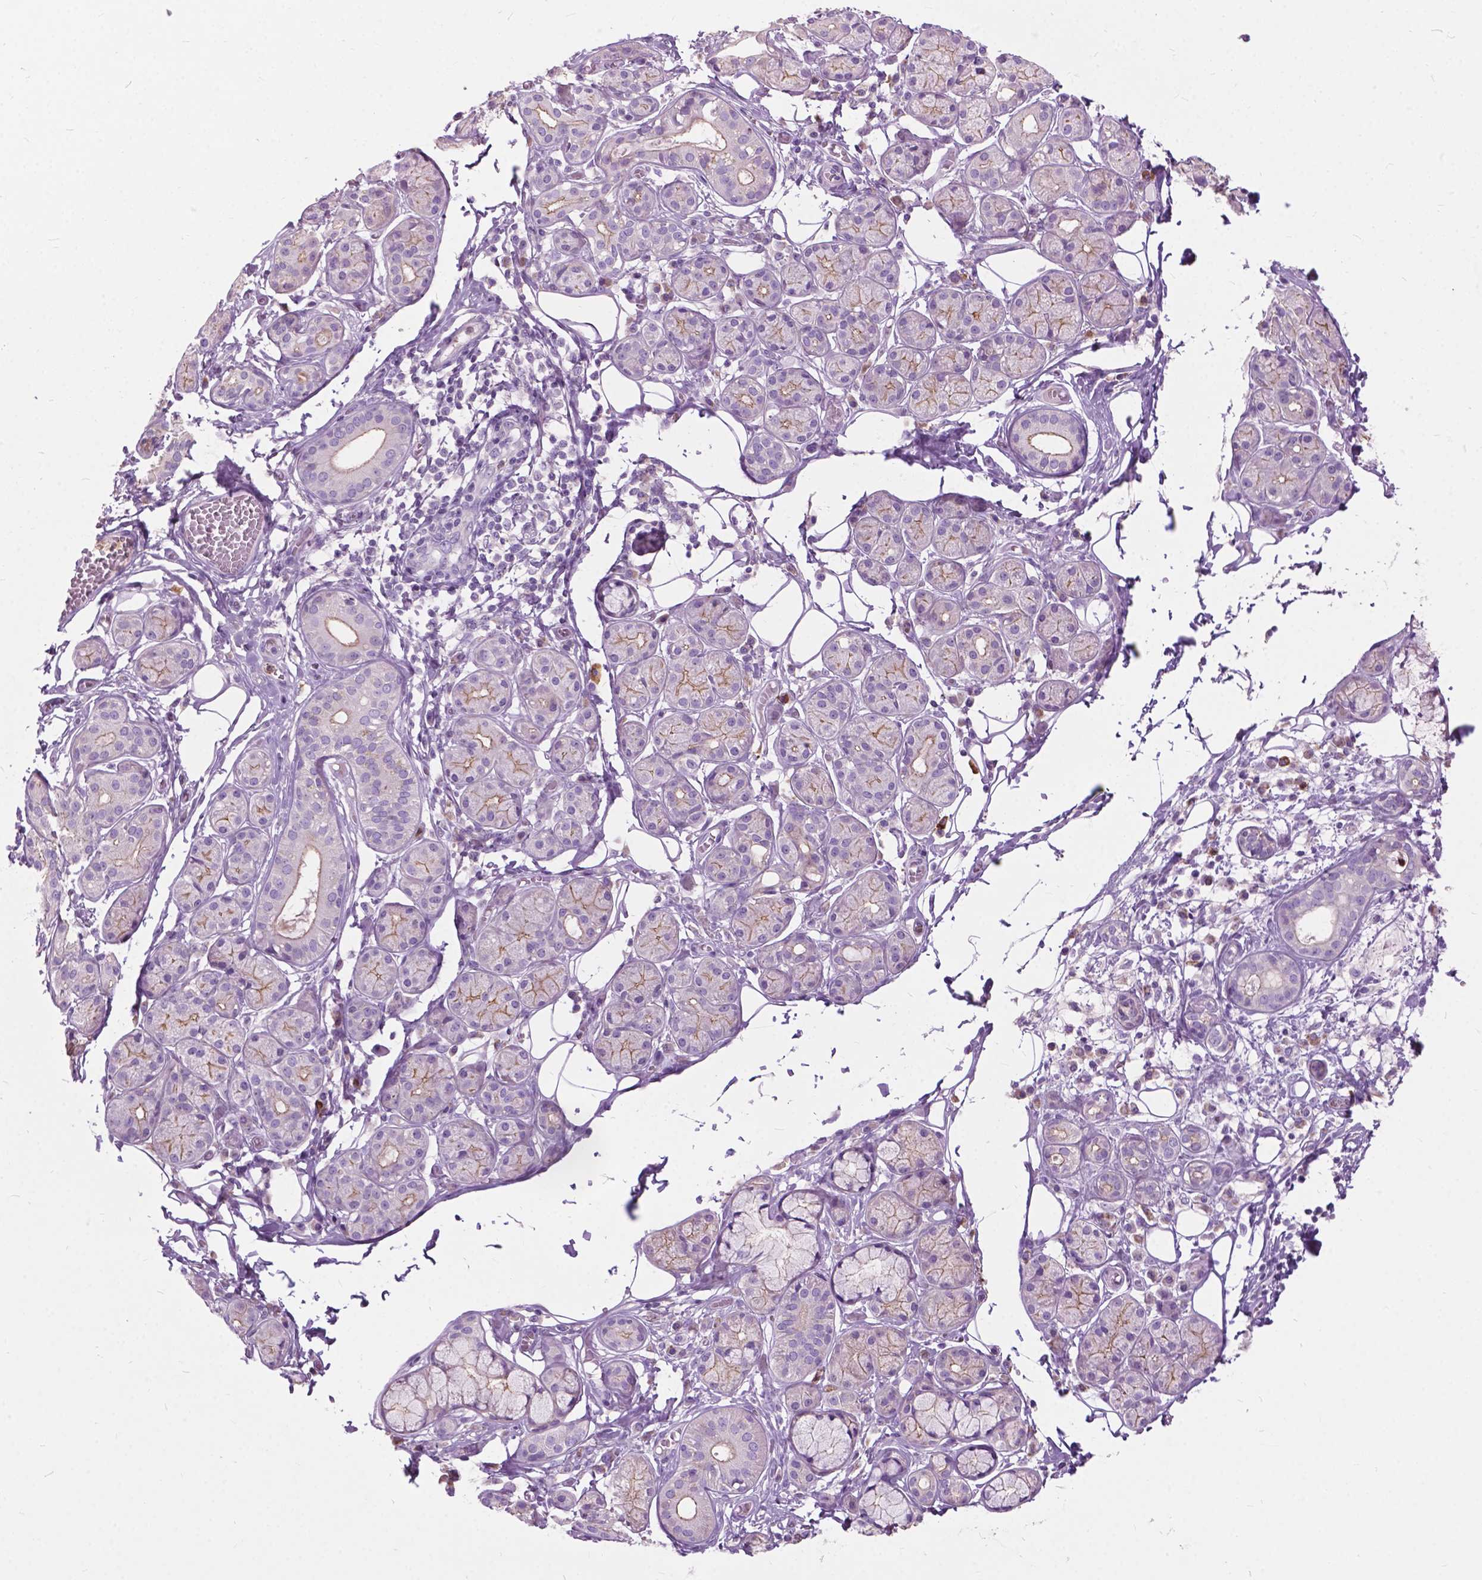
{"staining": {"intensity": "moderate", "quantity": "25%-75%", "location": "cytoplasmic/membranous"}, "tissue": "salivary gland", "cell_type": "Glandular cells", "image_type": "normal", "snomed": [{"axis": "morphology", "description": "Normal tissue, NOS"}, {"axis": "topography", "description": "Salivary gland"}, {"axis": "topography", "description": "Peripheral nerve tissue"}], "caption": "Glandular cells exhibit medium levels of moderate cytoplasmic/membranous expression in approximately 25%-75% of cells in normal salivary gland.", "gene": "PRR35", "patient": {"sex": "male", "age": 71}}